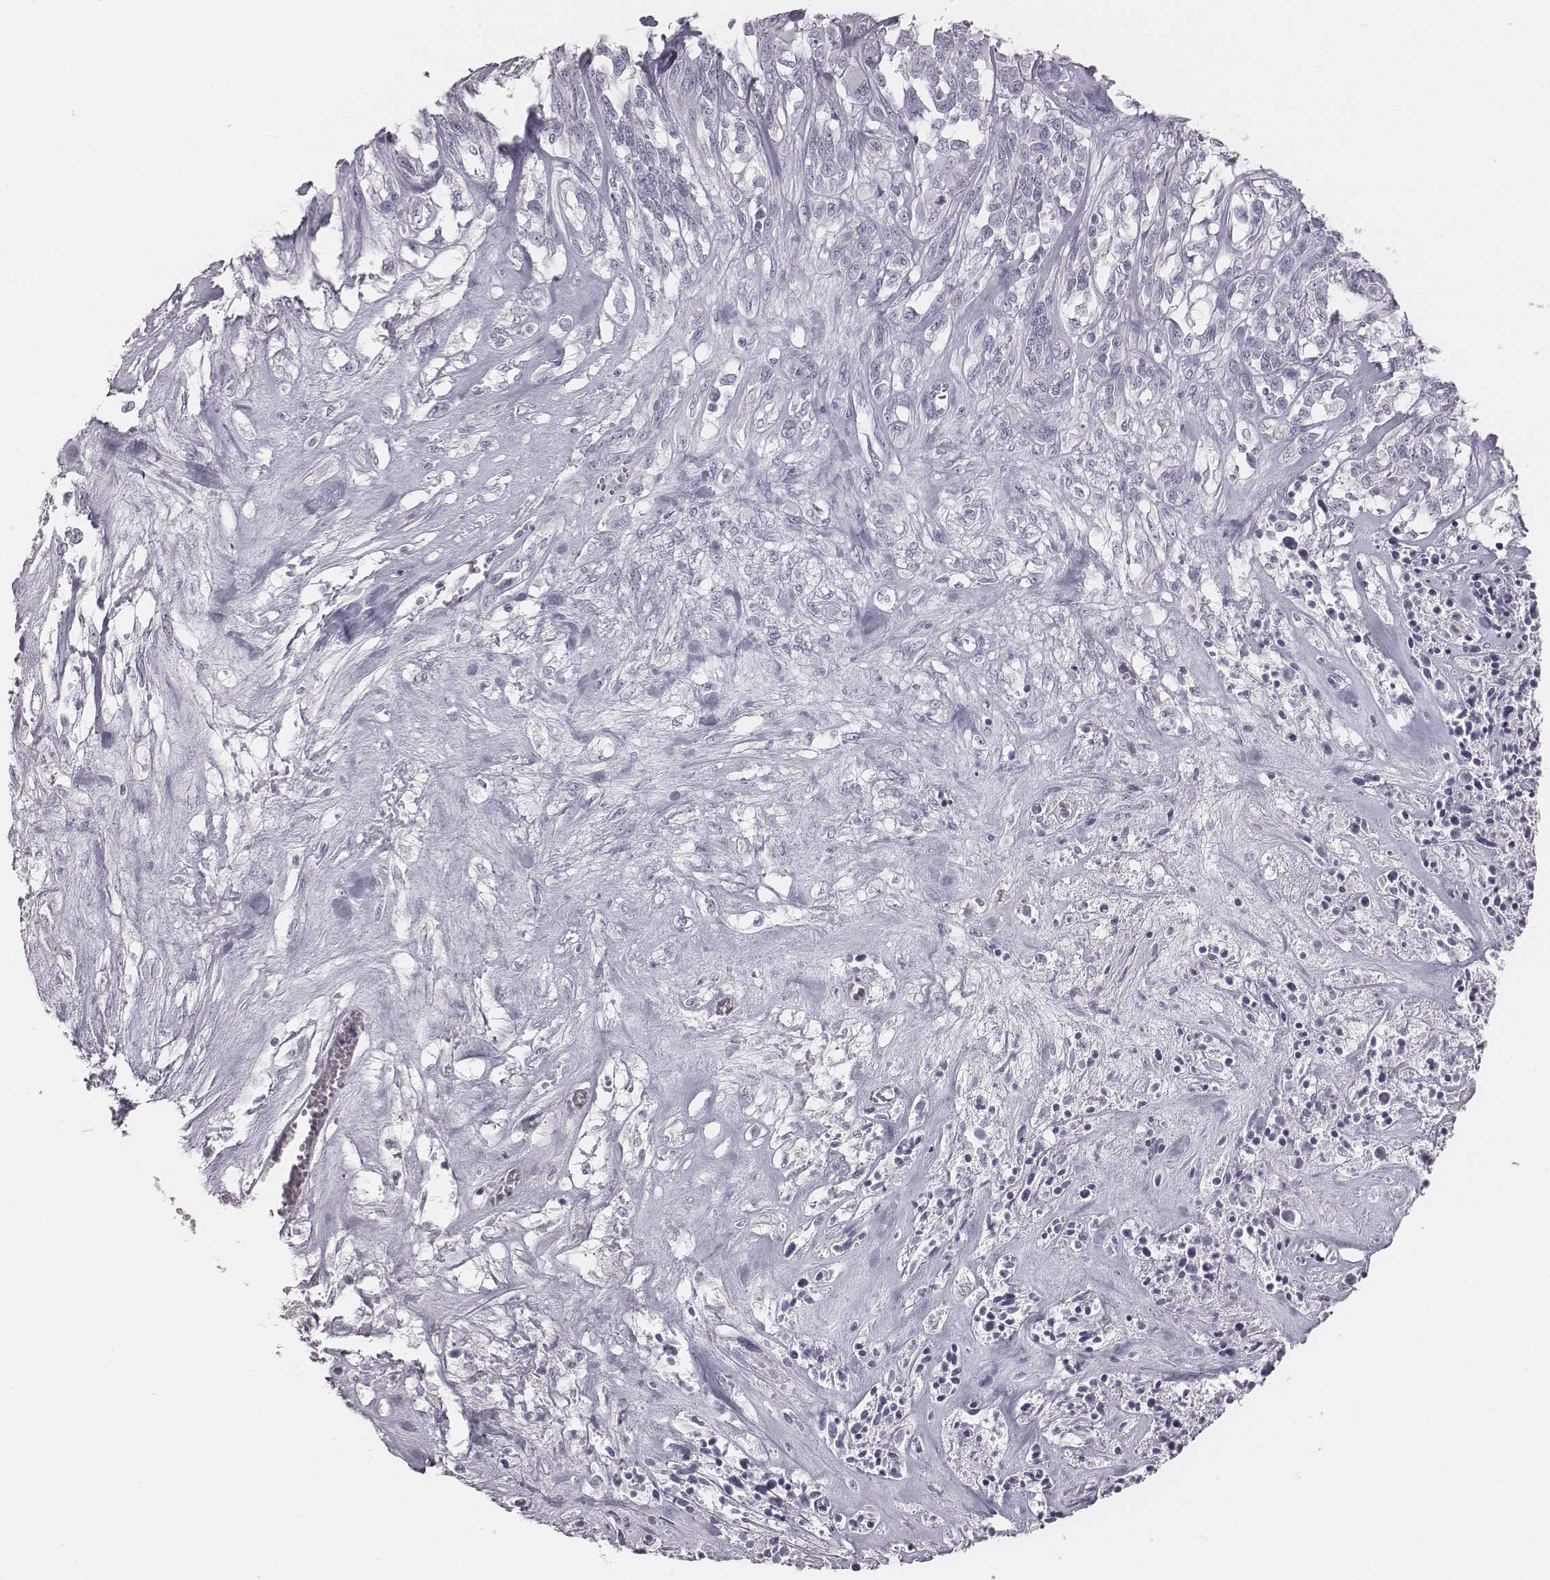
{"staining": {"intensity": "negative", "quantity": "none", "location": "none"}, "tissue": "melanoma", "cell_type": "Tumor cells", "image_type": "cancer", "snomed": [{"axis": "morphology", "description": "Malignant melanoma, NOS"}, {"axis": "topography", "description": "Skin"}], "caption": "A histopathology image of human malignant melanoma is negative for staining in tumor cells.", "gene": "C6orf58", "patient": {"sex": "female", "age": 91}}